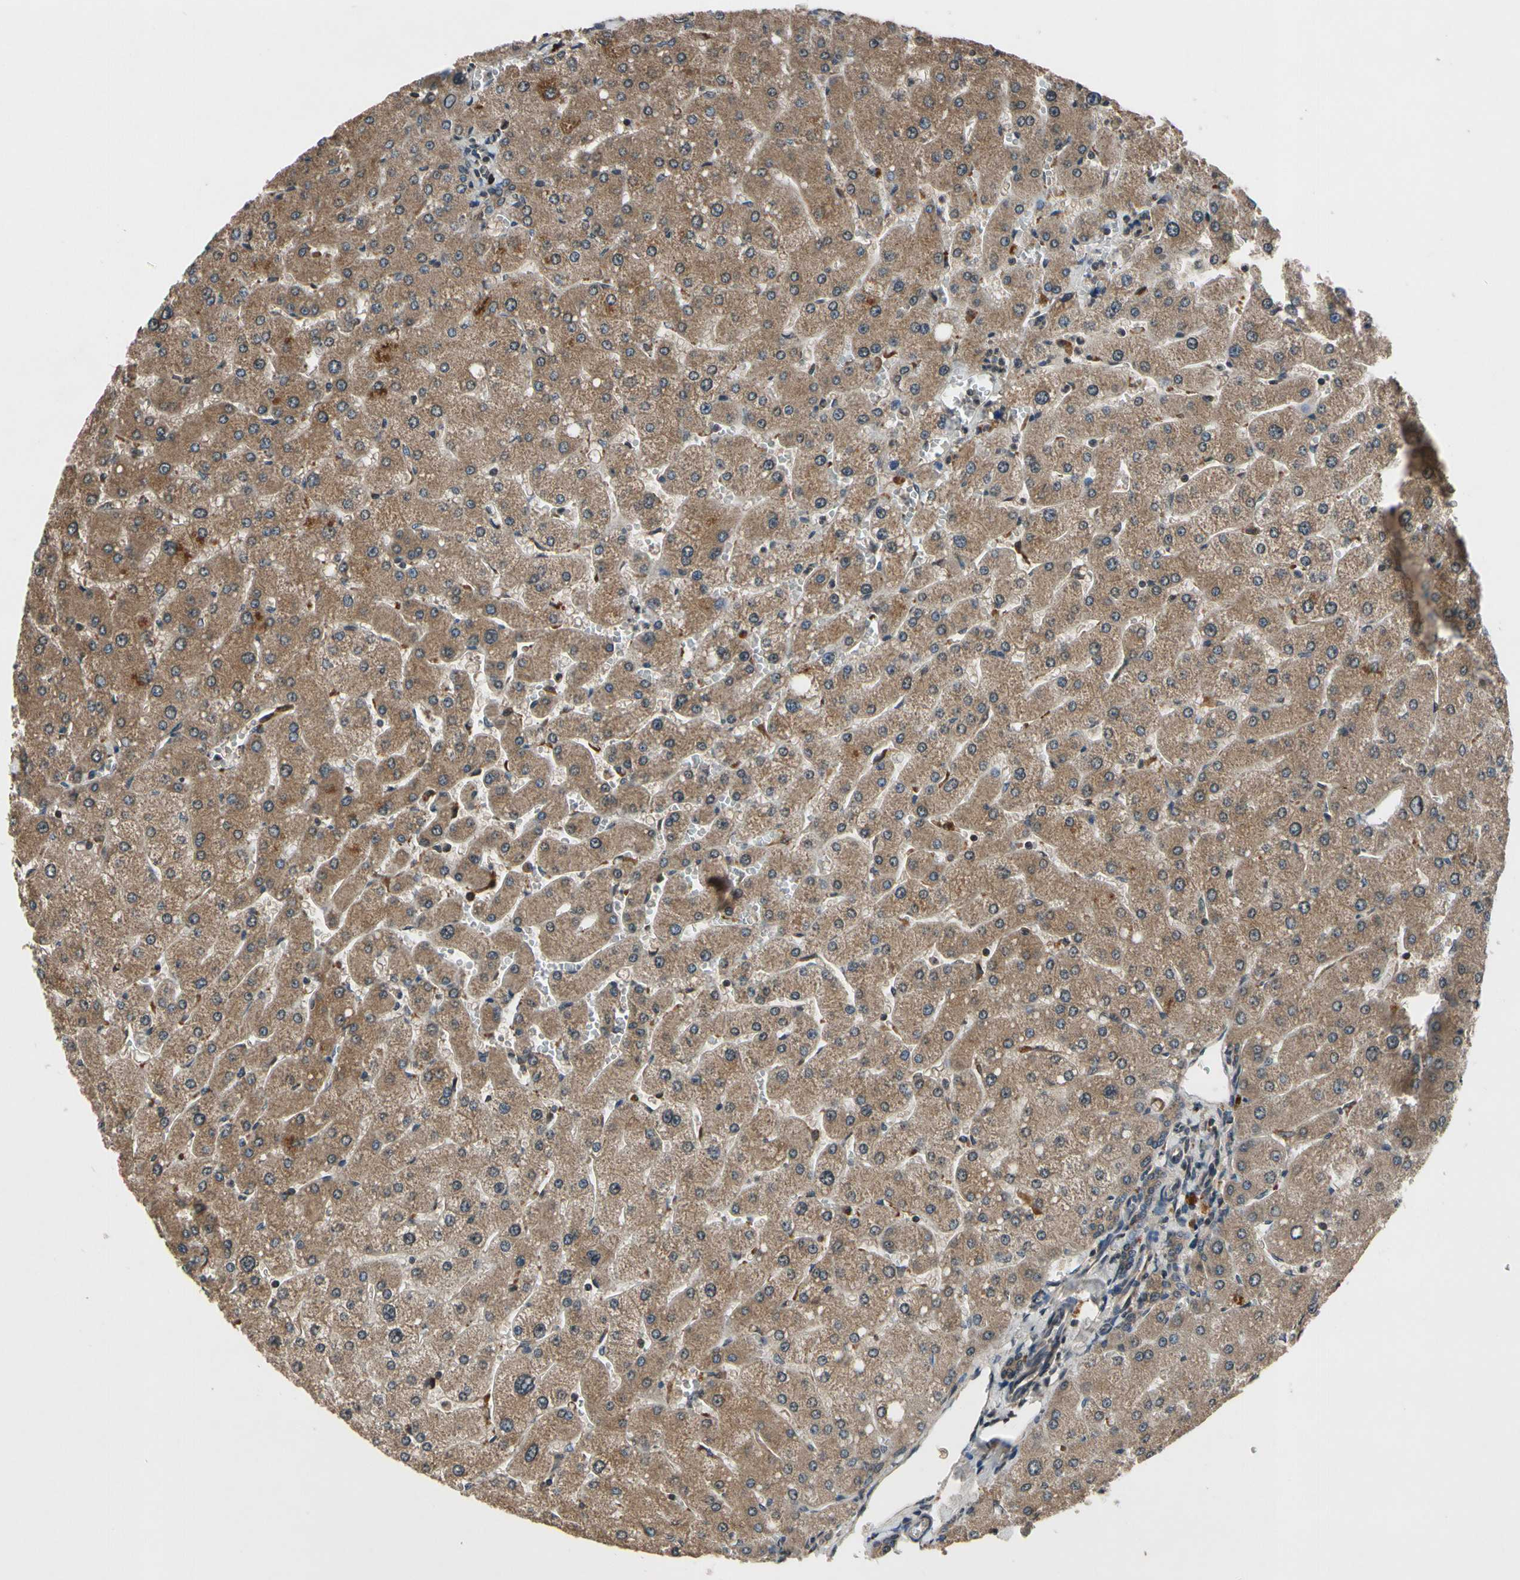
{"staining": {"intensity": "moderate", "quantity": ">75%", "location": "cytoplasmic/membranous"}, "tissue": "liver", "cell_type": "Cholangiocytes", "image_type": "normal", "snomed": [{"axis": "morphology", "description": "Normal tissue, NOS"}, {"axis": "topography", "description": "Liver"}], "caption": "IHC of benign human liver reveals medium levels of moderate cytoplasmic/membranous staining in approximately >75% of cholangiocytes. (IHC, brightfield microscopy, high magnification).", "gene": "MBTPS2", "patient": {"sex": "male", "age": 55}}